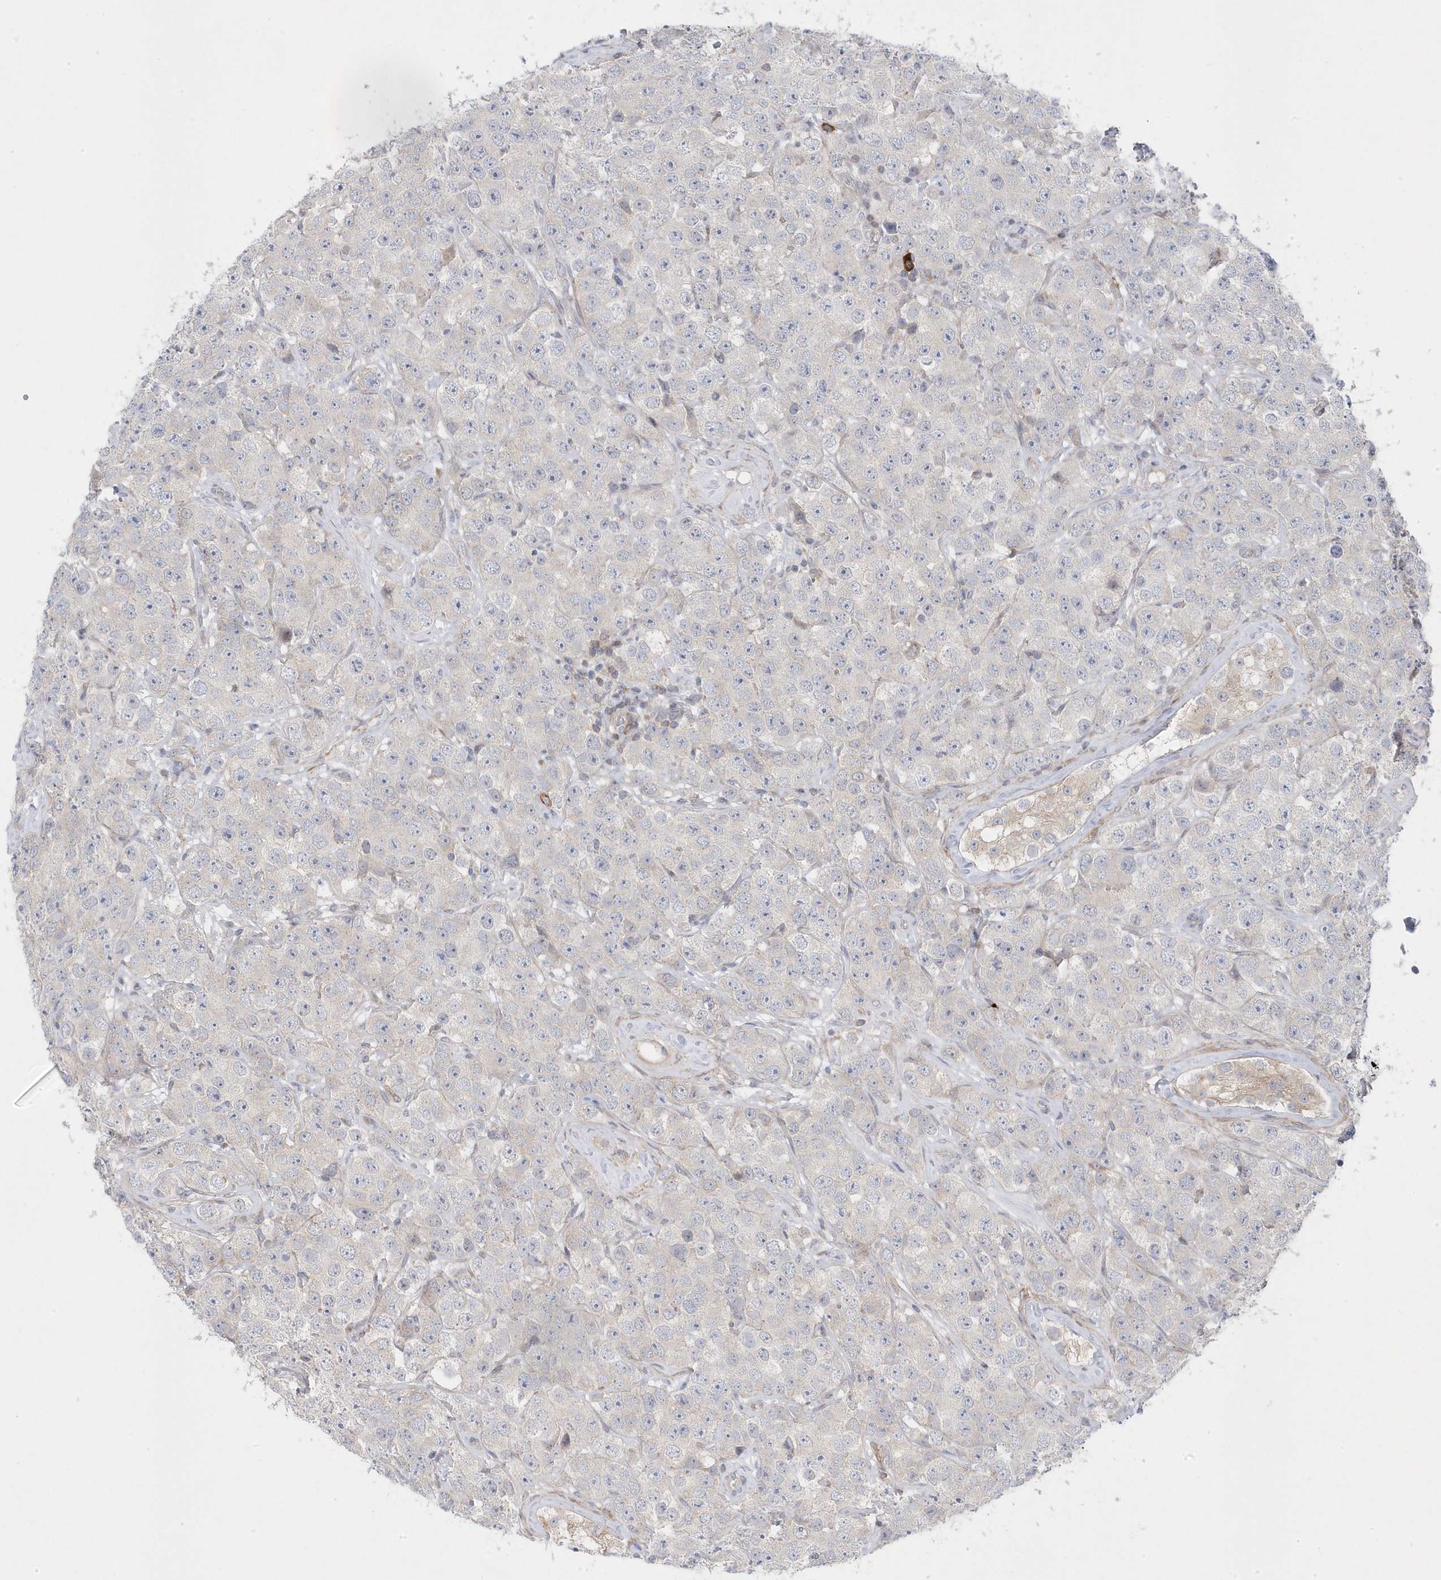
{"staining": {"intensity": "negative", "quantity": "none", "location": "none"}, "tissue": "testis cancer", "cell_type": "Tumor cells", "image_type": "cancer", "snomed": [{"axis": "morphology", "description": "Seminoma, NOS"}, {"axis": "topography", "description": "Testis"}], "caption": "A micrograph of seminoma (testis) stained for a protein demonstrates no brown staining in tumor cells.", "gene": "ANAPC1", "patient": {"sex": "male", "age": 28}}